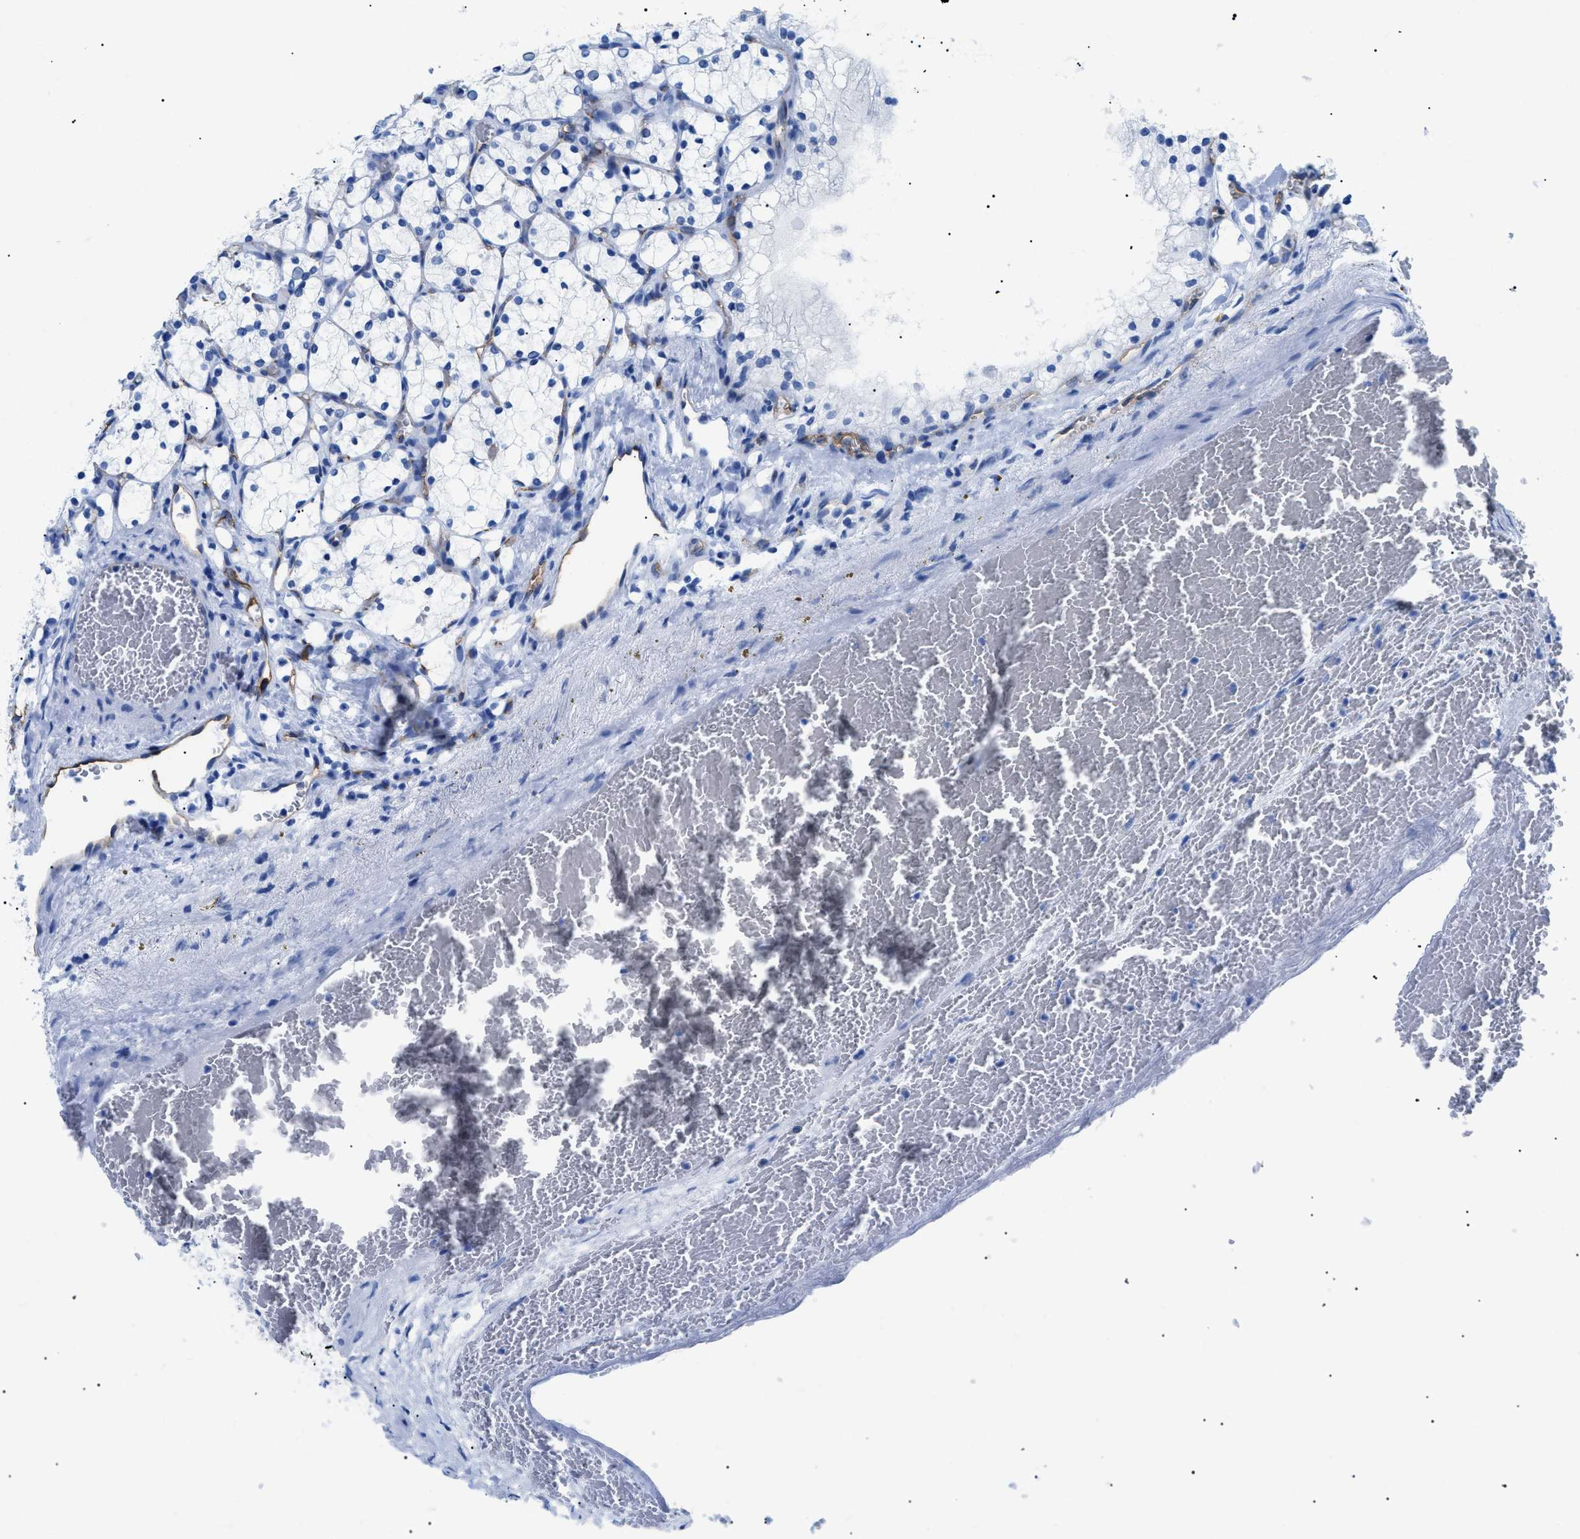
{"staining": {"intensity": "negative", "quantity": "none", "location": "none"}, "tissue": "renal cancer", "cell_type": "Tumor cells", "image_type": "cancer", "snomed": [{"axis": "morphology", "description": "Adenocarcinoma, NOS"}, {"axis": "topography", "description": "Kidney"}], "caption": "The micrograph shows no significant positivity in tumor cells of renal cancer (adenocarcinoma).", "gene": "PODXL", "patient": {"sex": "female", "age": 69}}